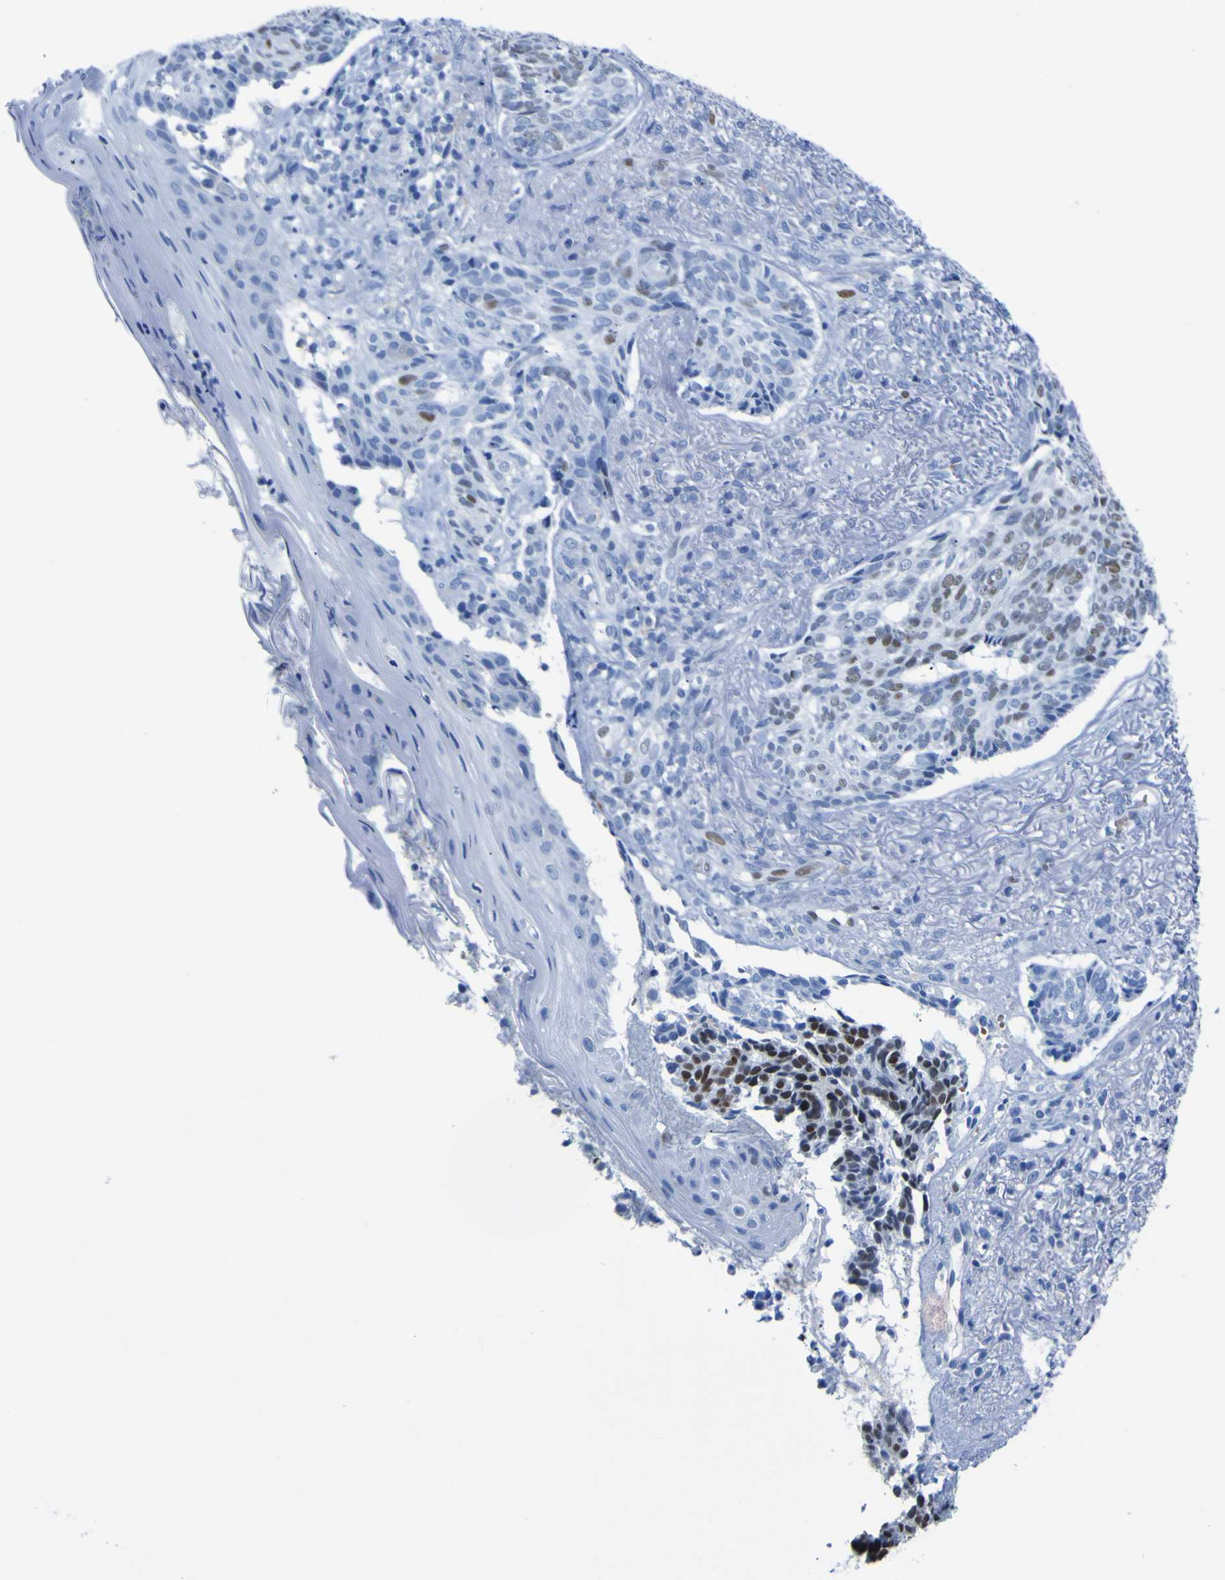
{"staining": {"intensity": "moderate", "quantity": "25%-75%", "location": "nuclear"}, "tissue": "skin cancer", "cell_type": "Tumor cells", "image_type": "cancer", "snomed": [{"axis": "morphology", "description": "Basal cell carcinoma"}, {"axis": "topography", "description": "Skin"}], "caption": "Immunohistochemistry histopathology image of neoplastic tissue: human skin cancer stained using IHC reveals medium levels of moderate protein expression localized specifically in the nuclear of tumor cells, appearing as a nuclear brown color.", "gene": "DACH1", "patient": {"sex": "male", "age": 43}}